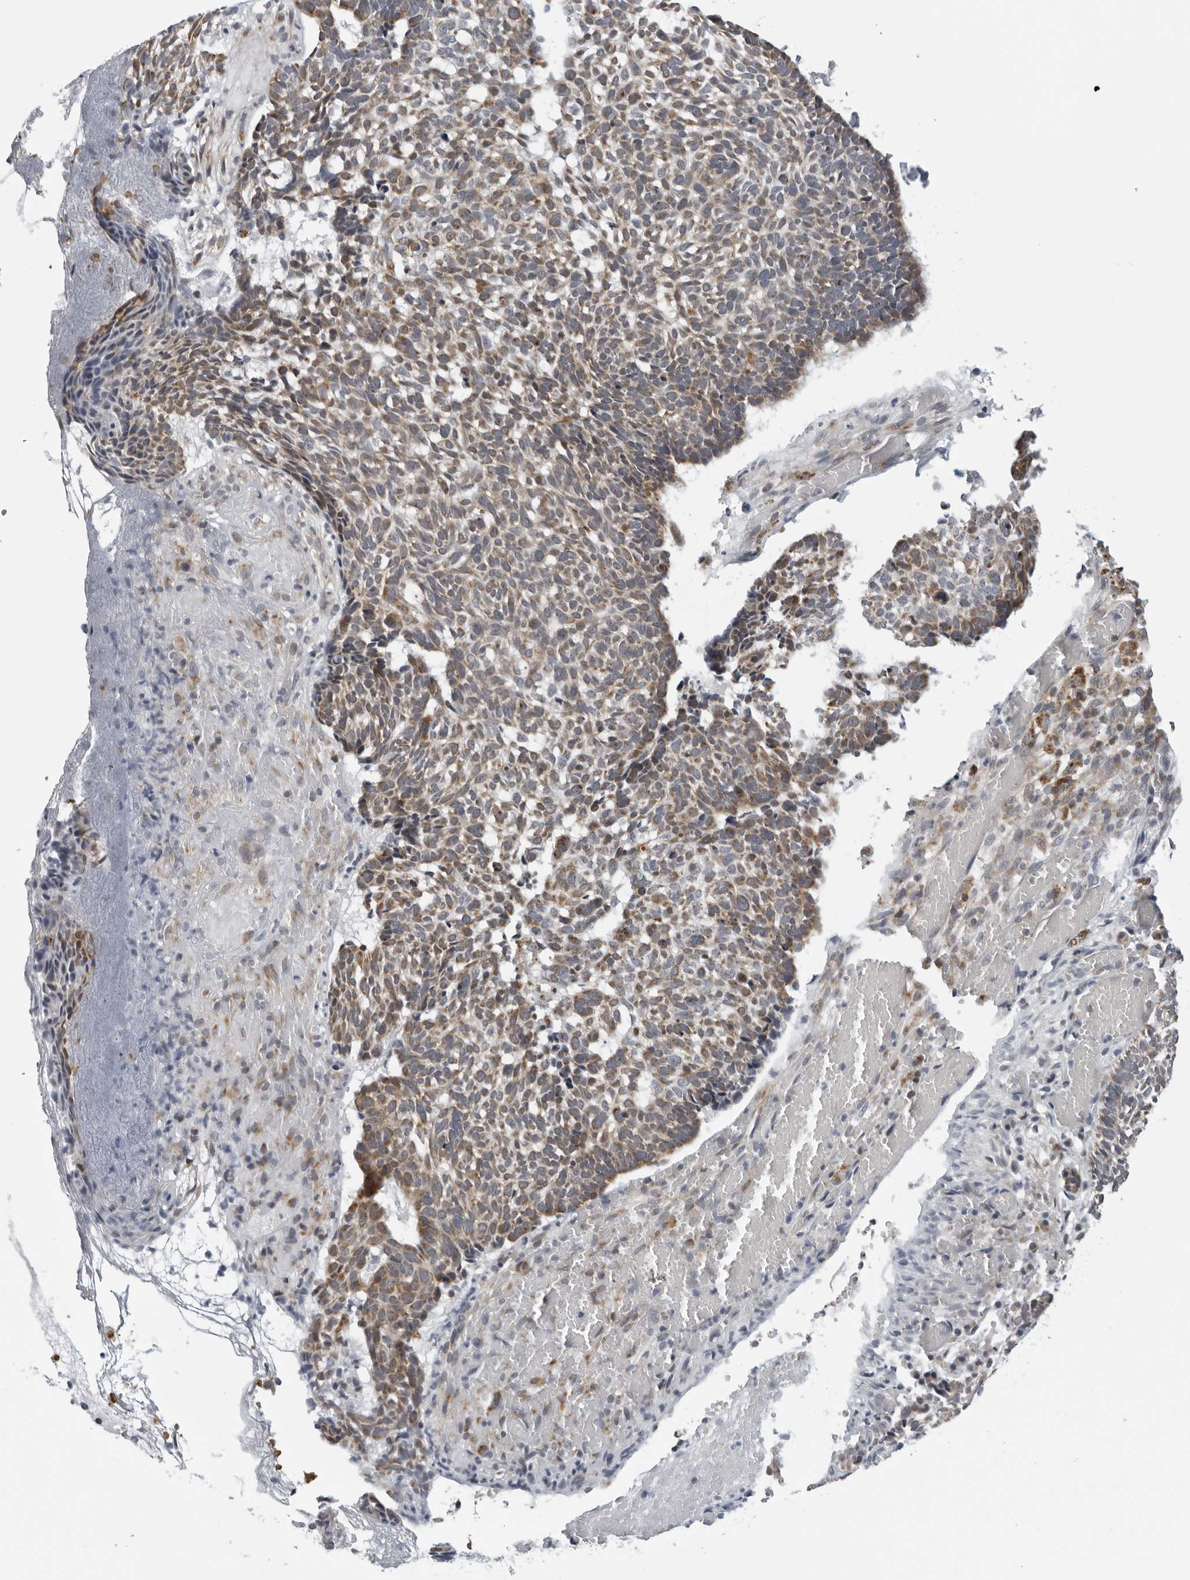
{"staining": {"intensity": "weak", "quantity": ">75%", "location": "cytoplasmic/membranous"}, "tissue": "skin cancer", "cell_type": "Tumor cells", "image_type": "cancer", "snomed": [{"axis": "morphology", "description": "Basal cell carcinoma"}, {"axis": "topography", "description": "Skin"}], "caption": "An immunohistochemistry (IHC) micrograph of neoplastic tissue is shown. Protein staining in brown shows weak cytoplasmic/membranous positivity in basal cell carcinoma (skin) within tumor cells. The protein of interest is shown in brown color, while the nuclei are stained blue.", "gene": "CPT2", "patient": {"sex": "male", "age": 85}}